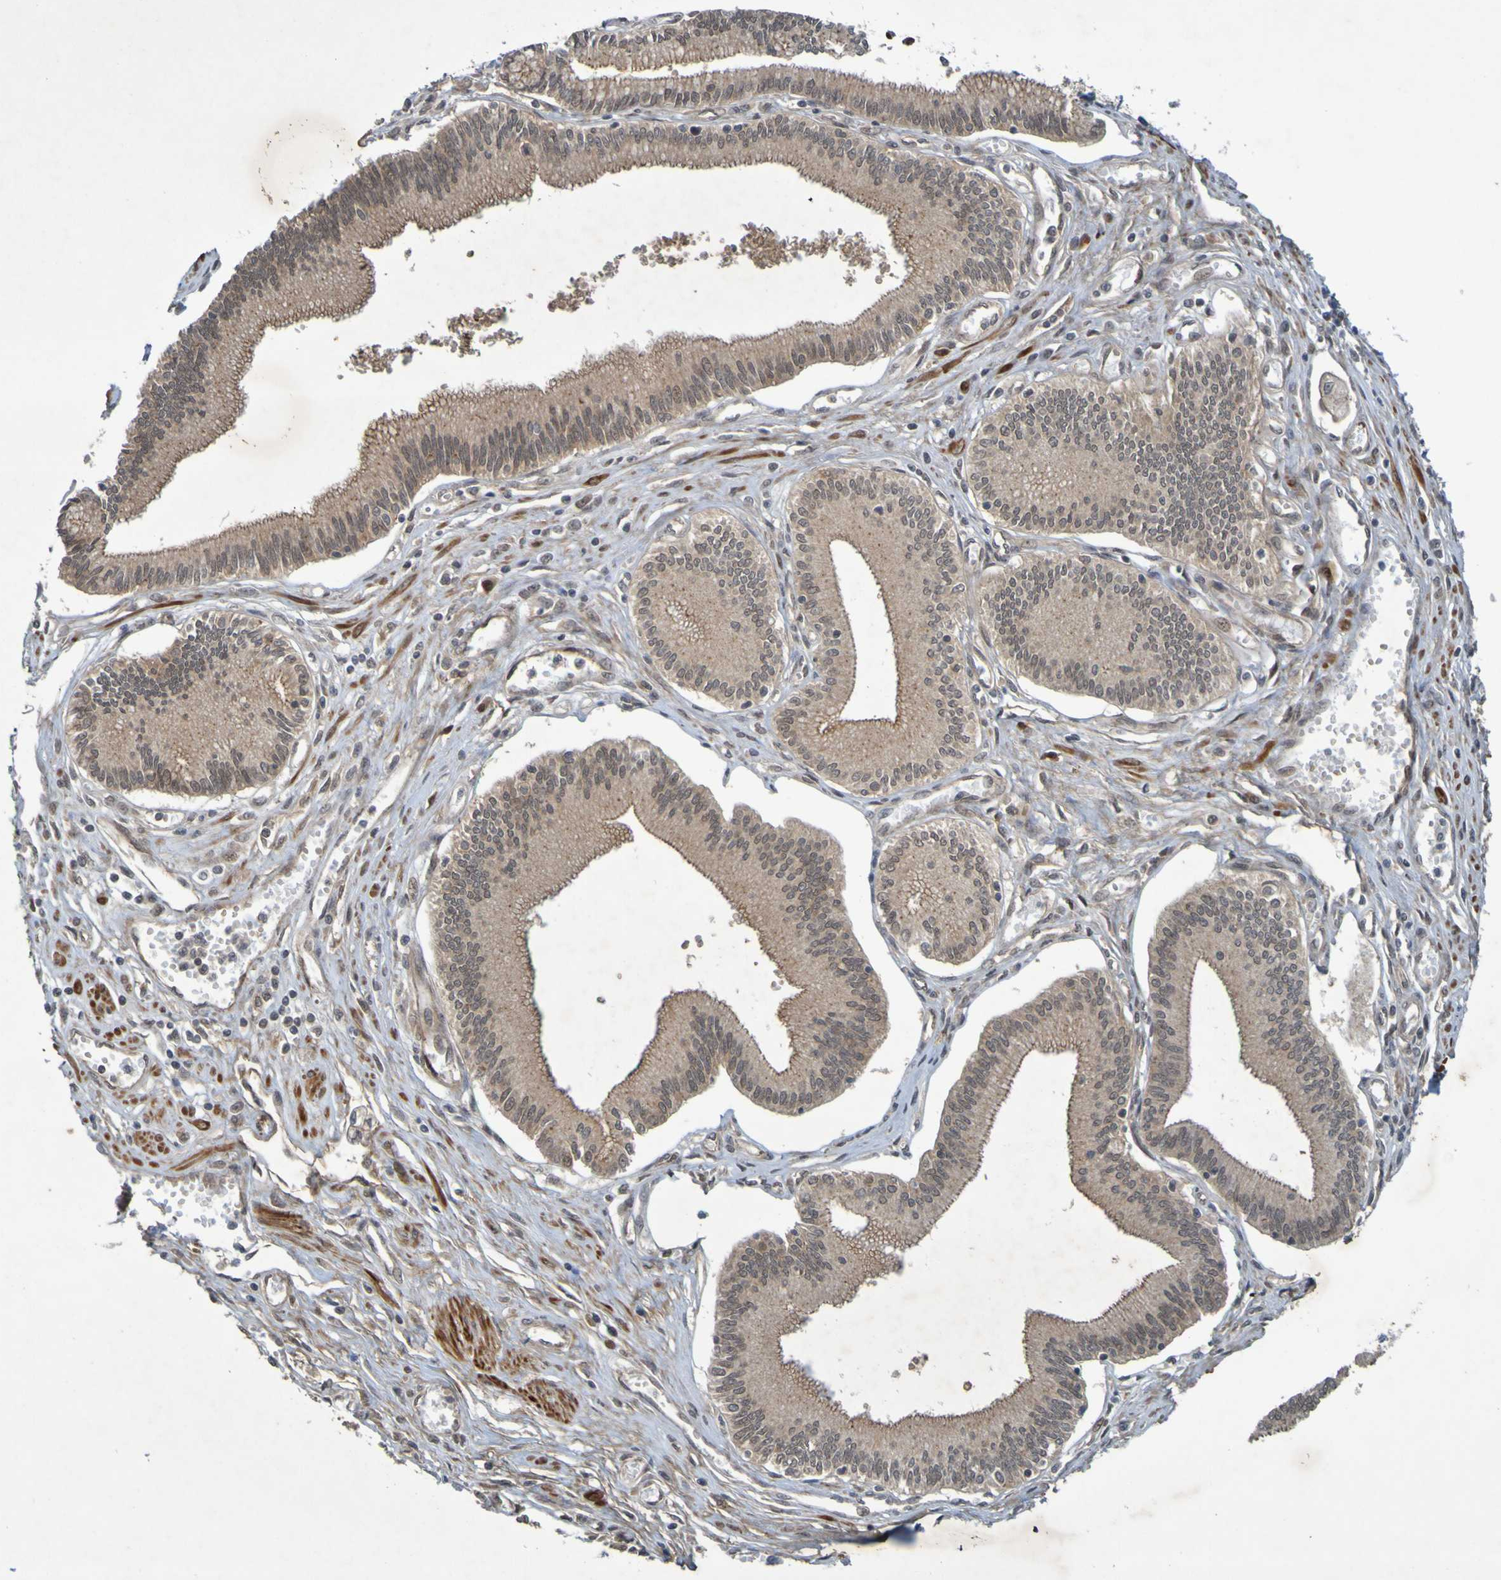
{"staining": {"intensity": "moderate", "quantity": "<25%", "location": "cytoplasmic/membranous"}, "tissue": "pancreatic cancer", "cell_type": "Tumor cells", "image_type": "cancer", "snomed": [{"axis": "morphology", "description": "Adenocarcinoma, NOS"}, {"axis": "topography", "description": "Pancreas"}], "caption": "Immunohistochemistry (IHC) staining of pancreatic cancer, which displays low levels of moderate cytoplasmic/membranous positivity in about <25% of tumor cells indicating moderate cytoplasmic/membranous protein staining. The staining was performed using DAB (3,3'-diaminobenzidine) (brown) for protein detection and nuclei were counterstained in hematoxylin (blue).", "gene": "ARHGEF11", "patient": {"sex": "male", "age": 56}}